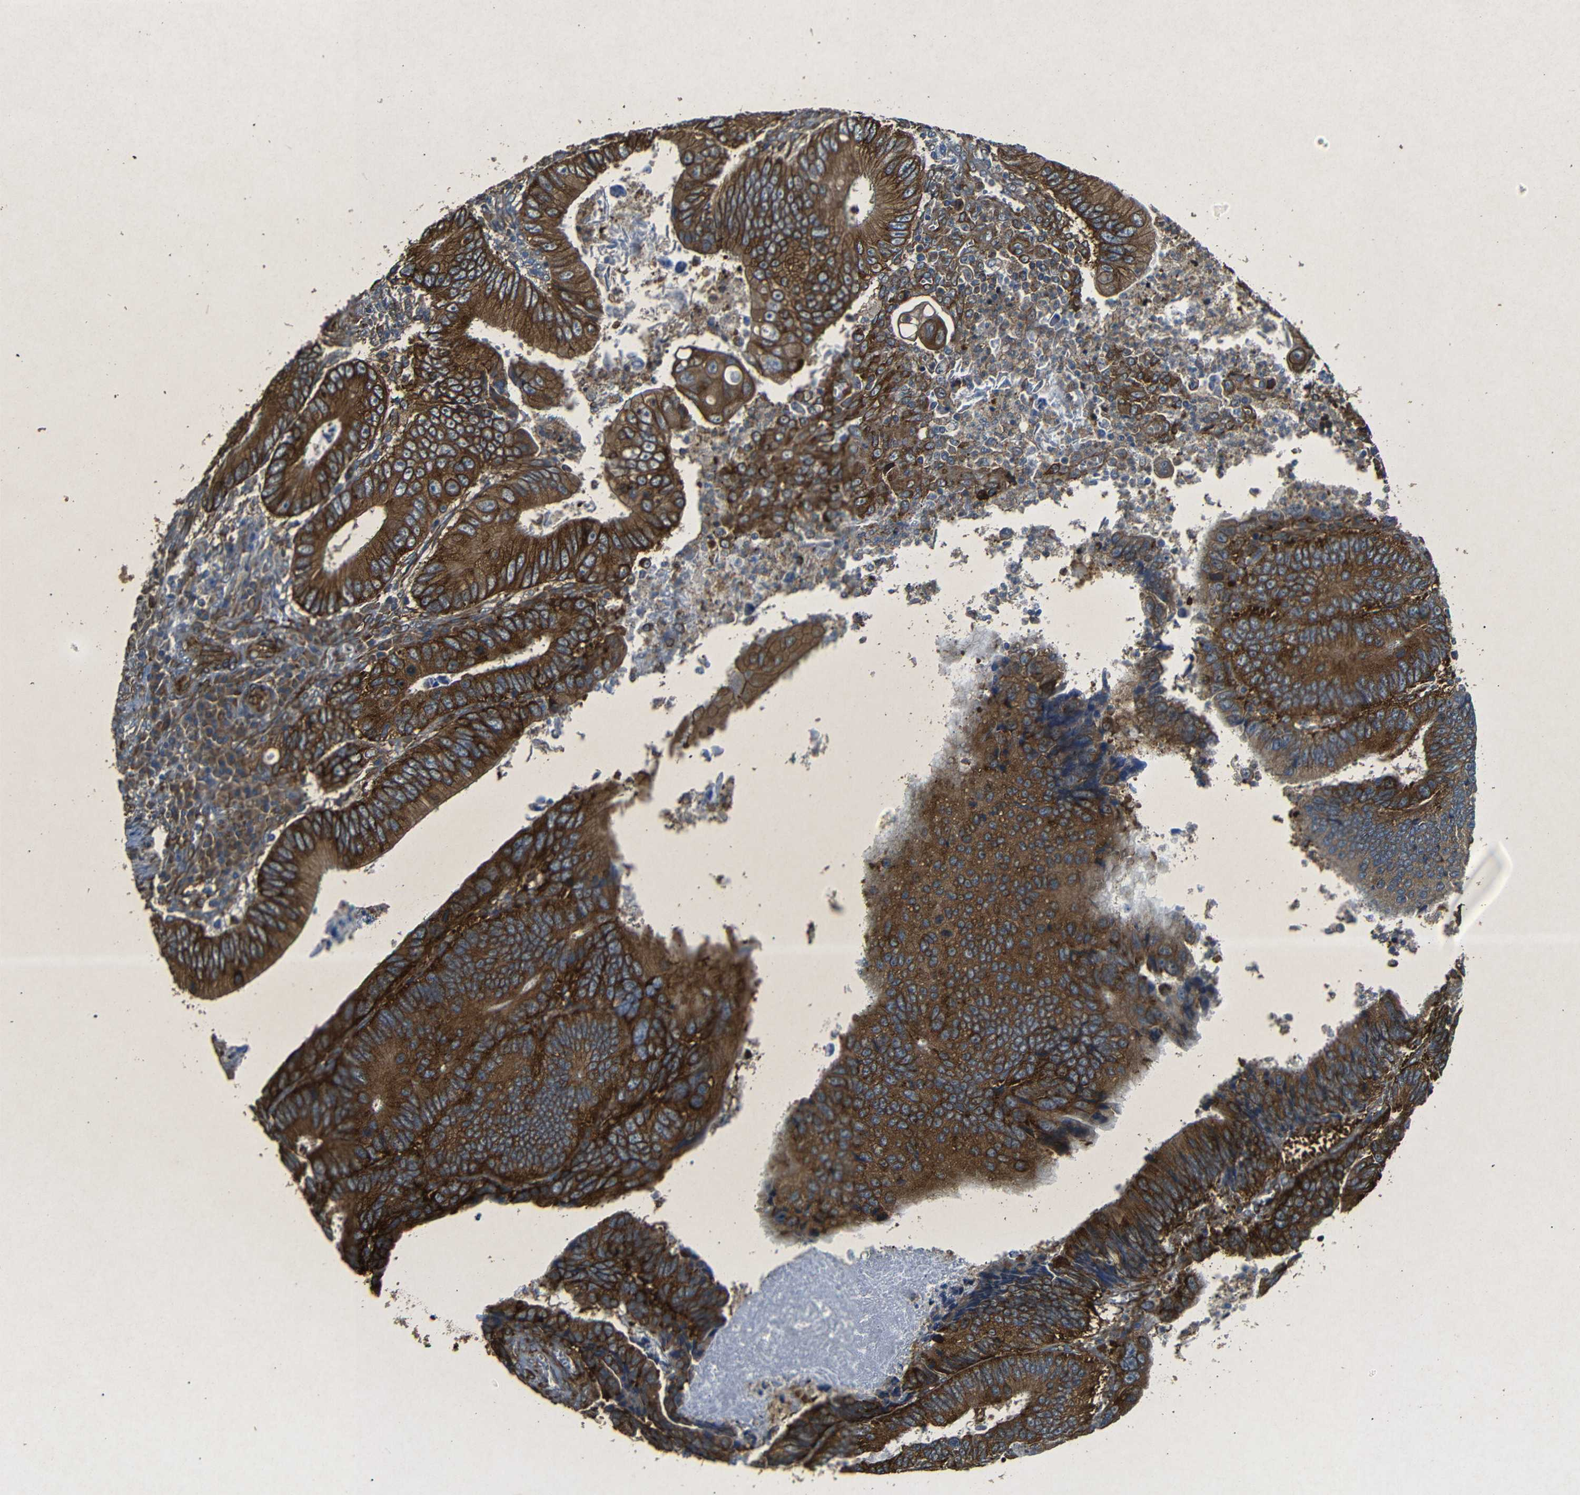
{"staining": {"intensity": "strong", "quantity": ">75%", "location": "cytoplasmic/membranous"}, "tissue": "colorectal cancer", "cell_type": "Tumor cells", "image_type": "cancer", "snomed": [{"axis": "morphology", "description": "Inflammation, NOS"}, {"axis": "morphology", "description": "Adenocarcinoma, NOS"}, {"axis": "topography", "description": "Colon"}], "caption": "This micrograph shows immunohistochemistry (IHC) staining of adenocarcinoma (colorectal), with high strong cytoplasmic/membranous positivity in approximately >75% of tumor cells.", "gene": "BTF3", "patient": {"sex": "male", "age": 72}}